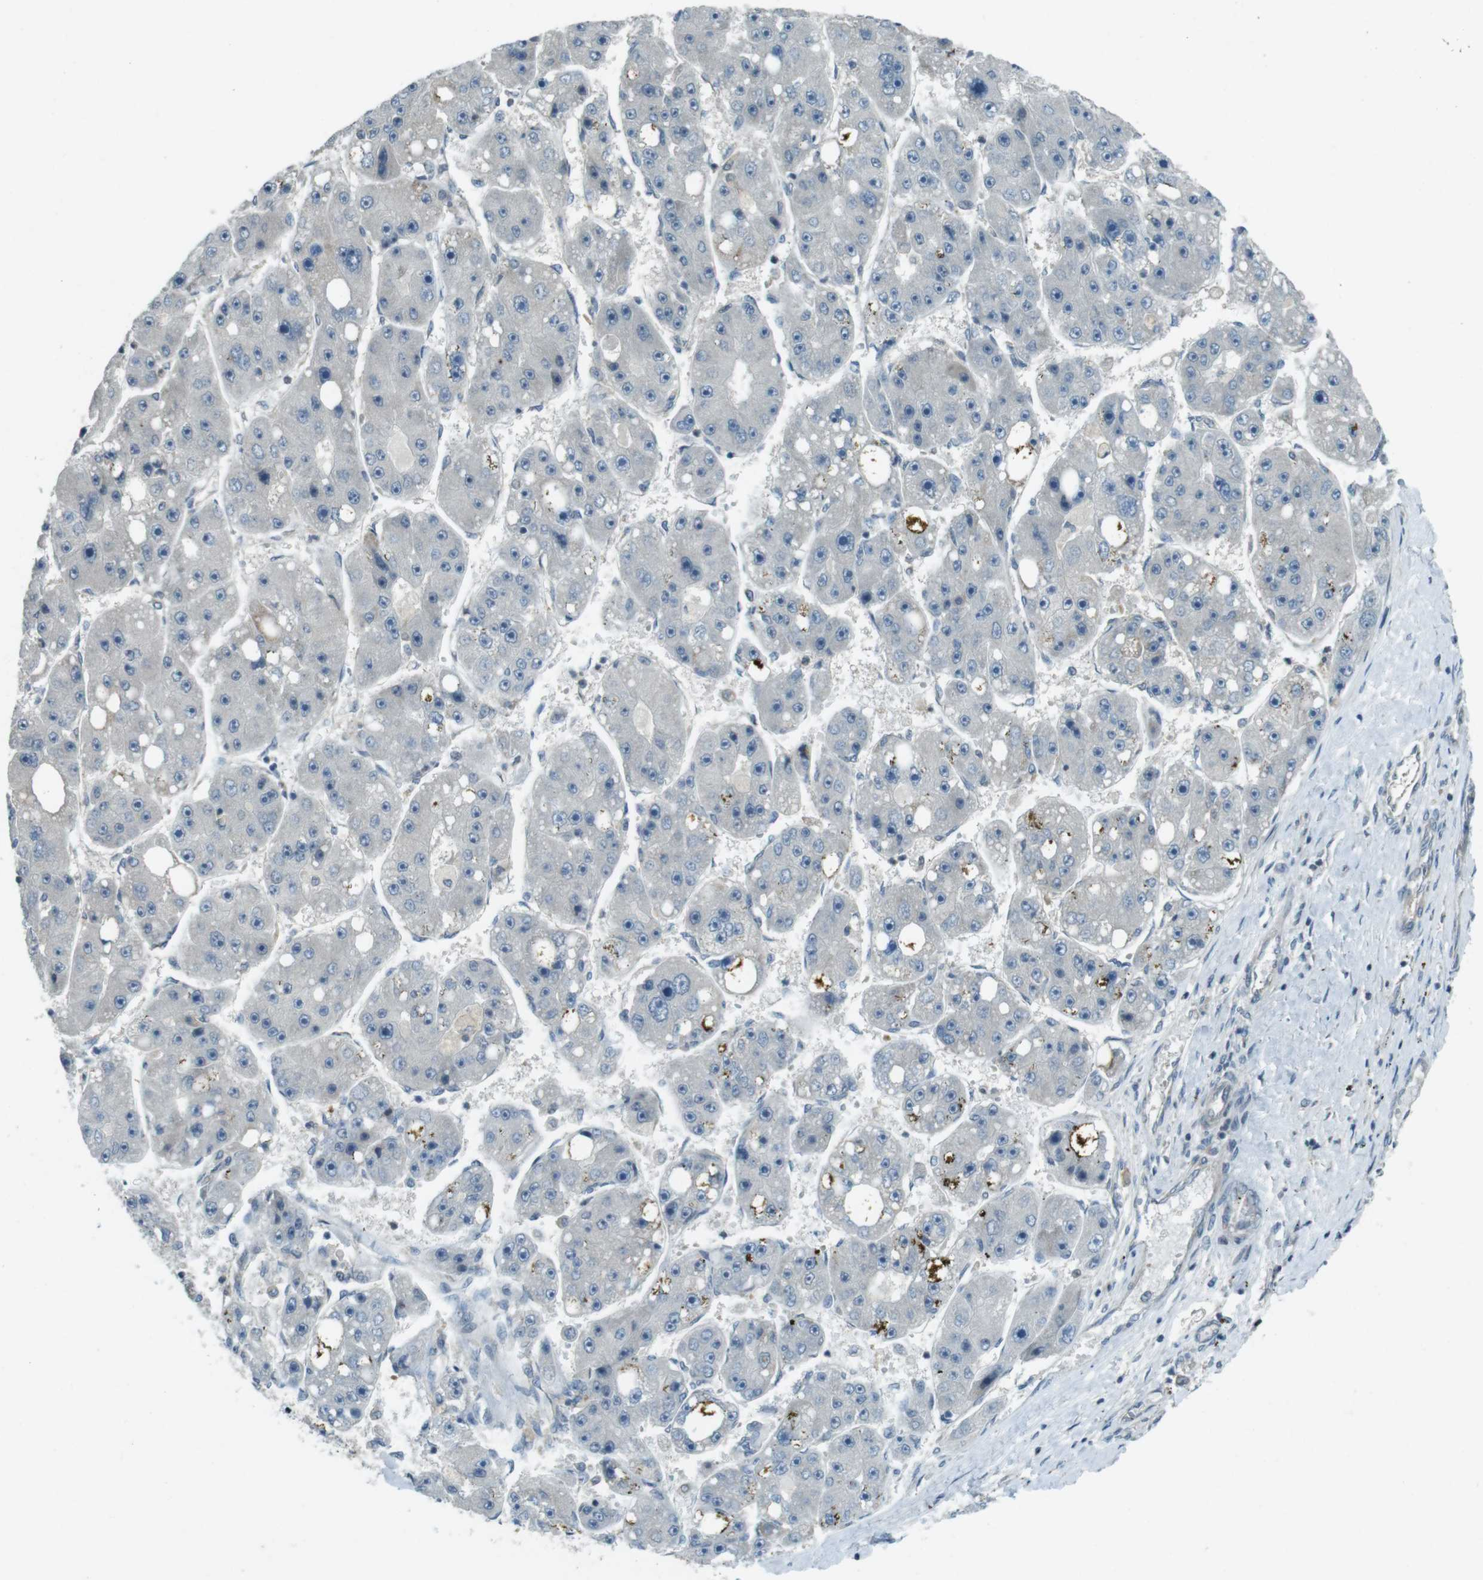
{"staining": {"intensity": "negative", "quantity": "none", "location": "none"}, "tissue": "liver cancer", "cell_type": "Tumor cells", "image_type": "cancer", "snomed": [{"axis": "morphology", "description": "Carcinoma, Hepatocellular, NOS"}, {"axis": "topography", "description": "Liver"}], "caption": "This is an immunohistochemistry (IHC) photomicrograph of human liver cancer. There is no expression in tumor cells.", "gene": "ZYX", "patient": {"sex": "female", "age": 61}}